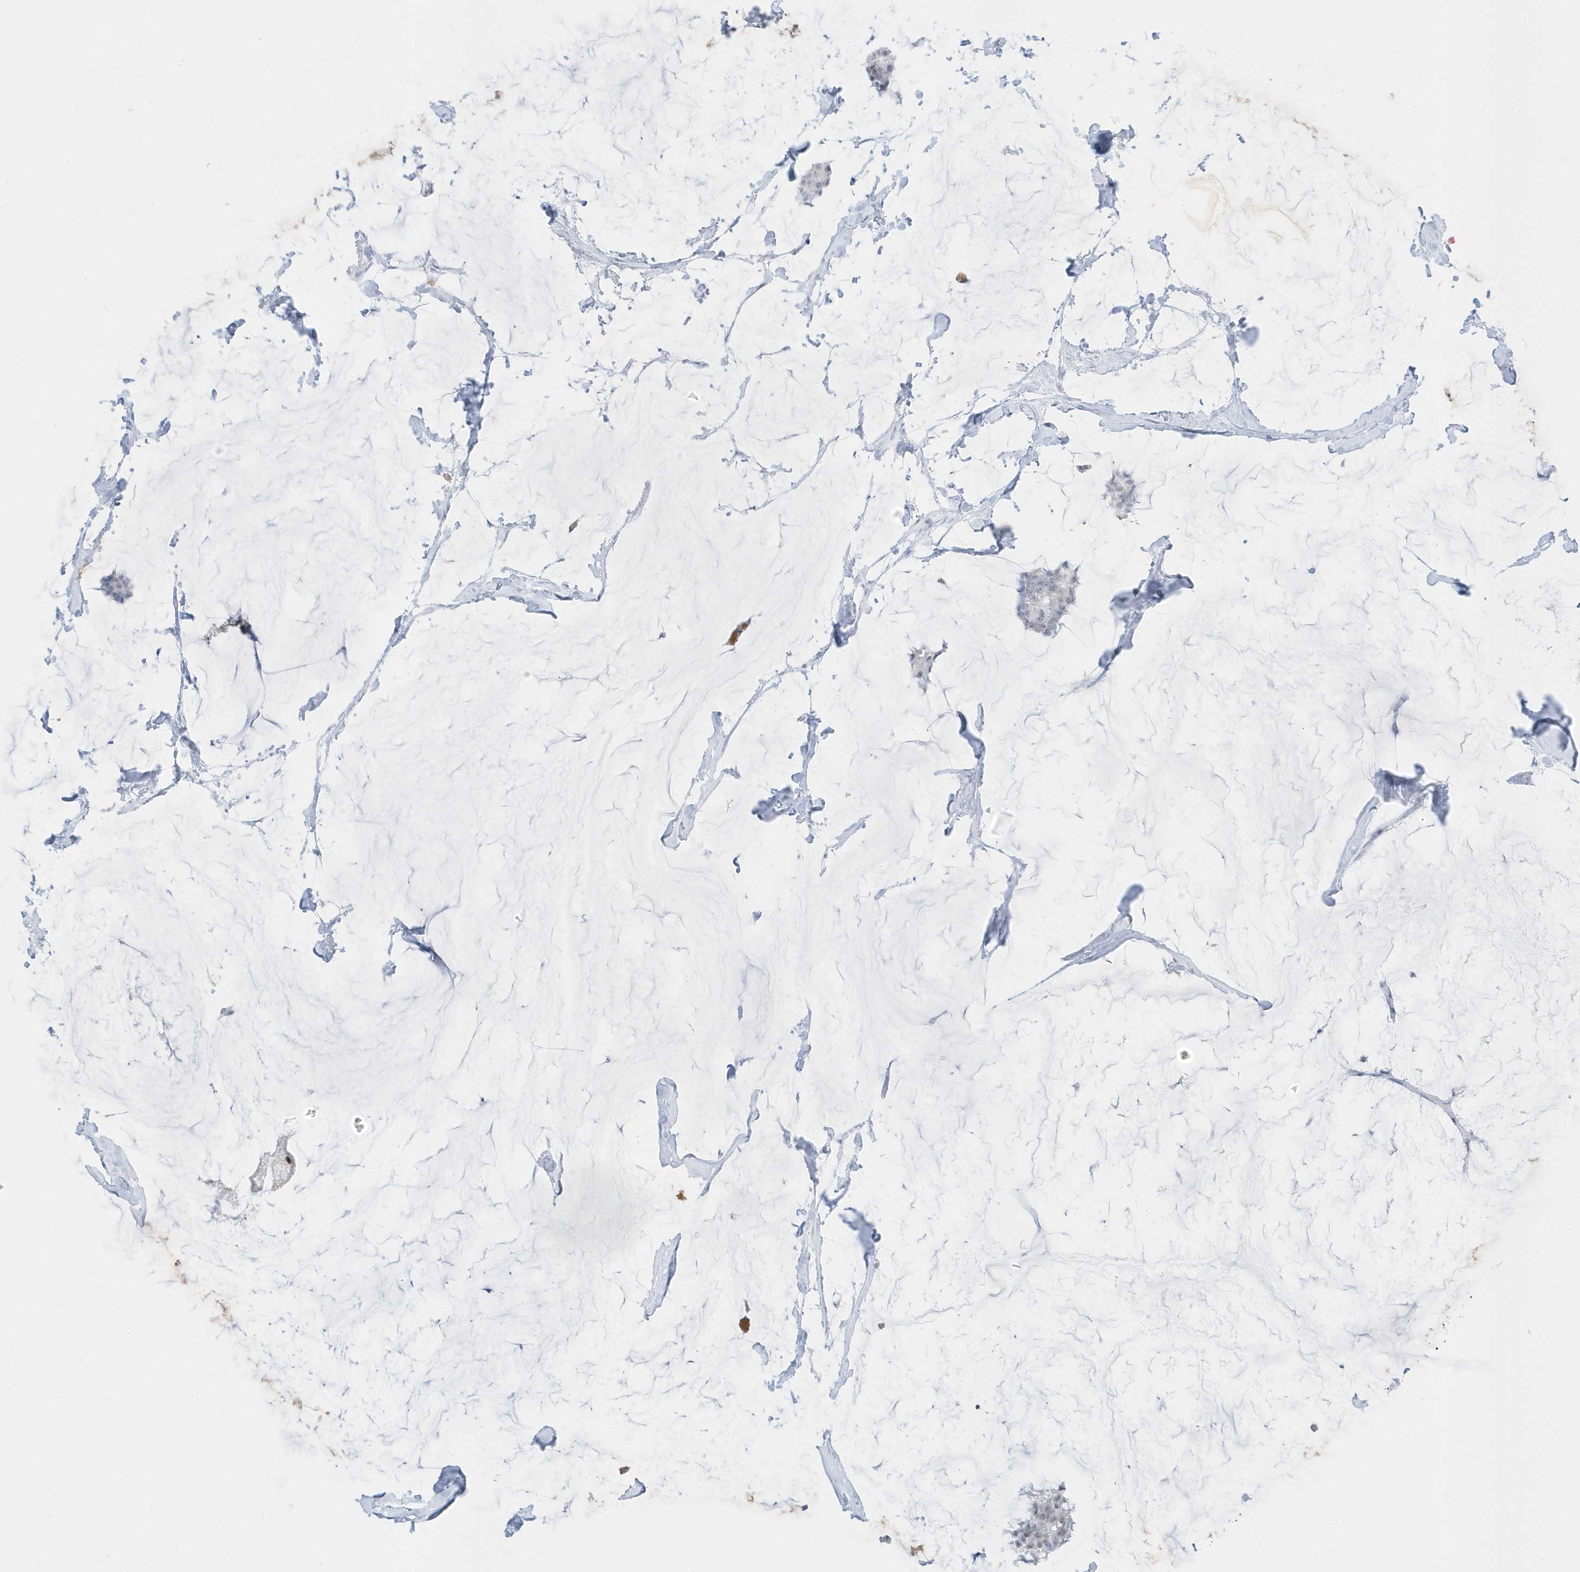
{"staining": {"intensity": "negative", "quantity": "none", "location": "none"}, "tissue": "breast cancer", "cell_type": "Tumor cells", "image_type": "cancer", "snomed": [{"axis": "morphology", "description": "Duct carcinoma"}, {"axis": "topography", "description": "Breast"}], "caption": "The immunohistochemistry histopathology image has no significant staining in tumor cells of breast cancer (infiltrating ductal carcinoma) tissue.", "gene": "PLEKHN1", "patient": {"sex": "female", "age": 93}}